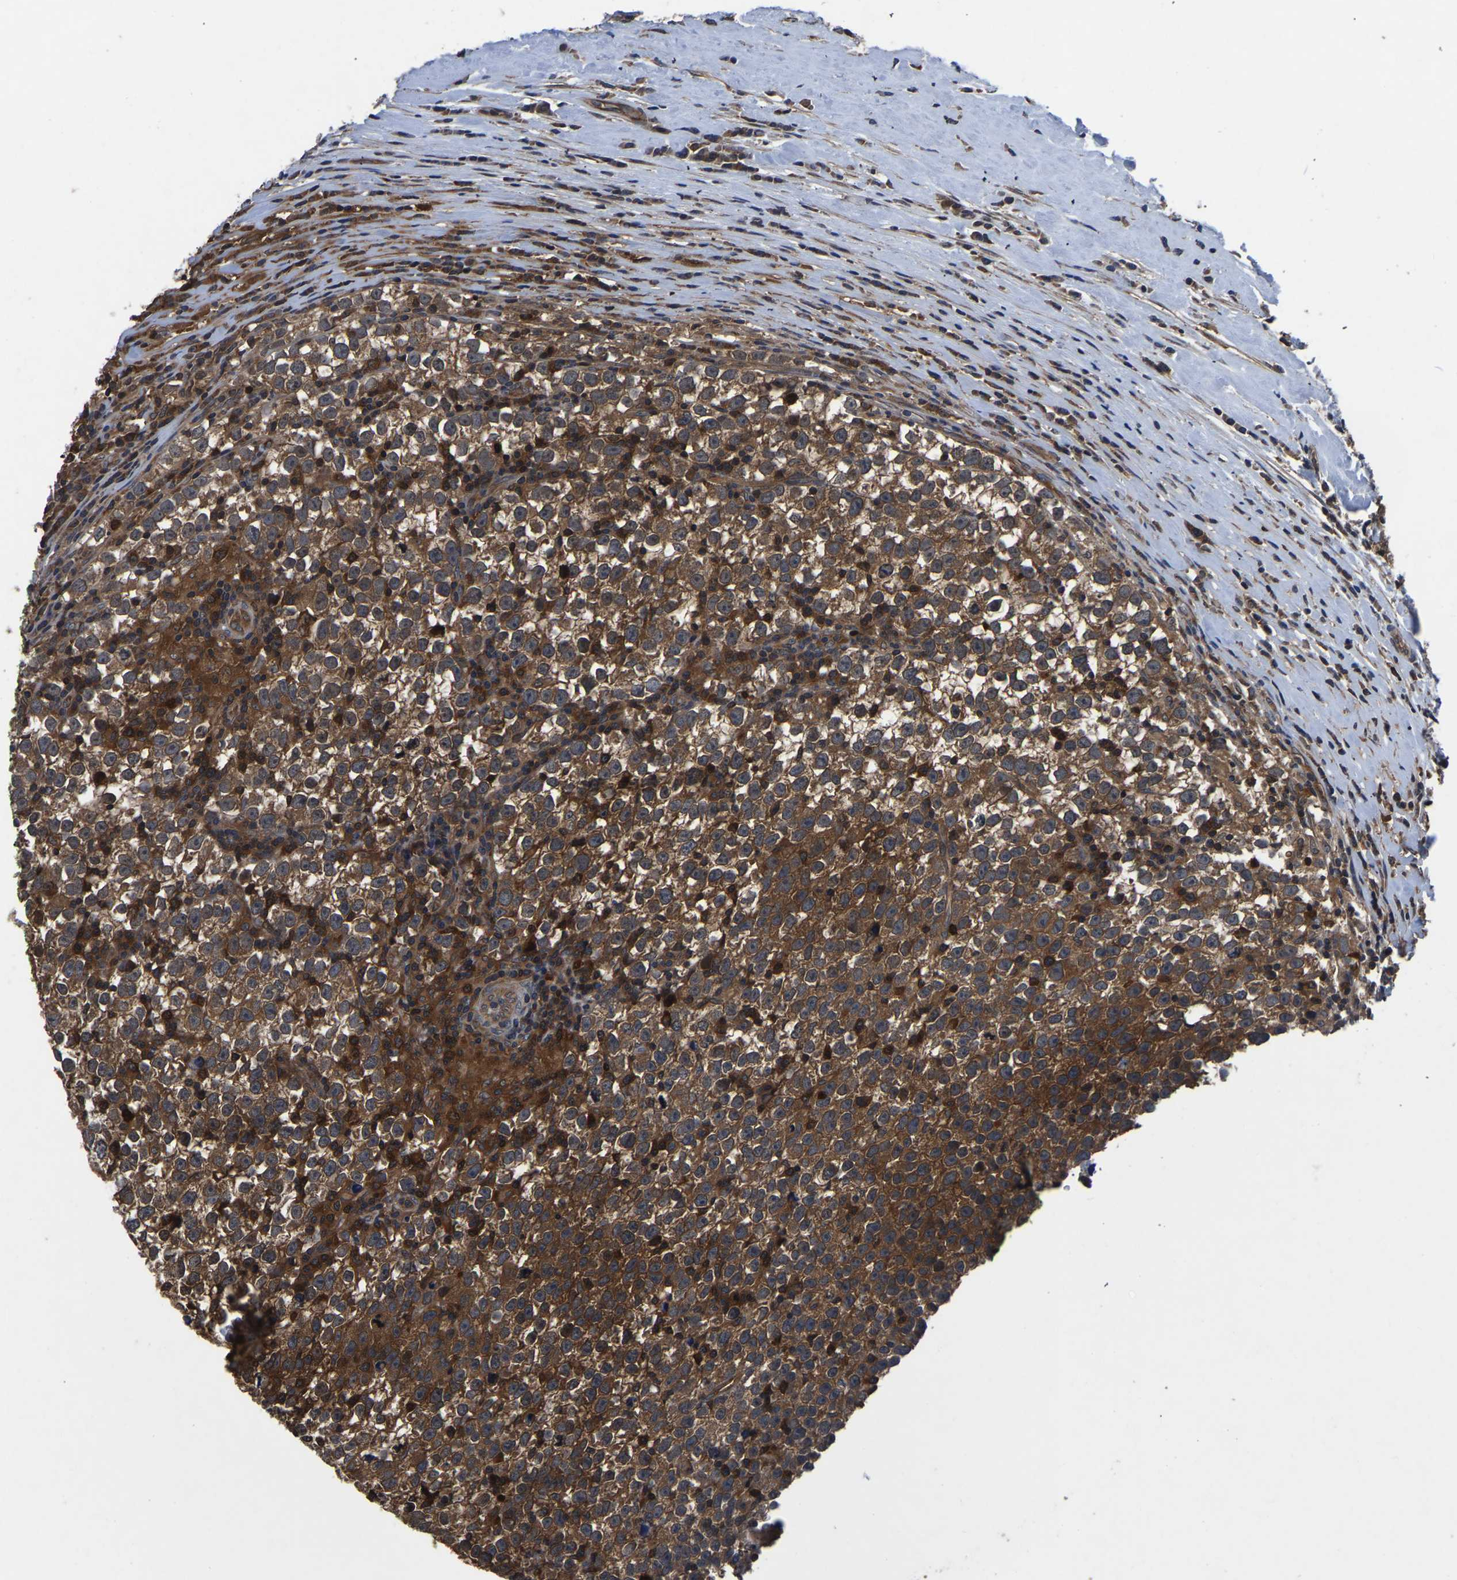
{"staining": {"intensity": "strong", "quantity": ">75%", "location": "cytoplasmic/membranous"}, "tissue": "testis cancer", "cell_type": "Tumor cells", "image_type": "cancer", "snomed": [{"axis": "morphology", "description": "Normal tissue, NOS"}, {"axis": "morphology", "description": "Seminoma, NOS"}, {"axis": "topography", "description": "Testis"}], "caption": "Seminoma (testis) tissue shows strong cytoplasmic/membranous expression in about >75% of tumor cells, visualized by immunohistochemistry.", "gene": "FGD5", "patient": {"sex": "male", "age": 43}}